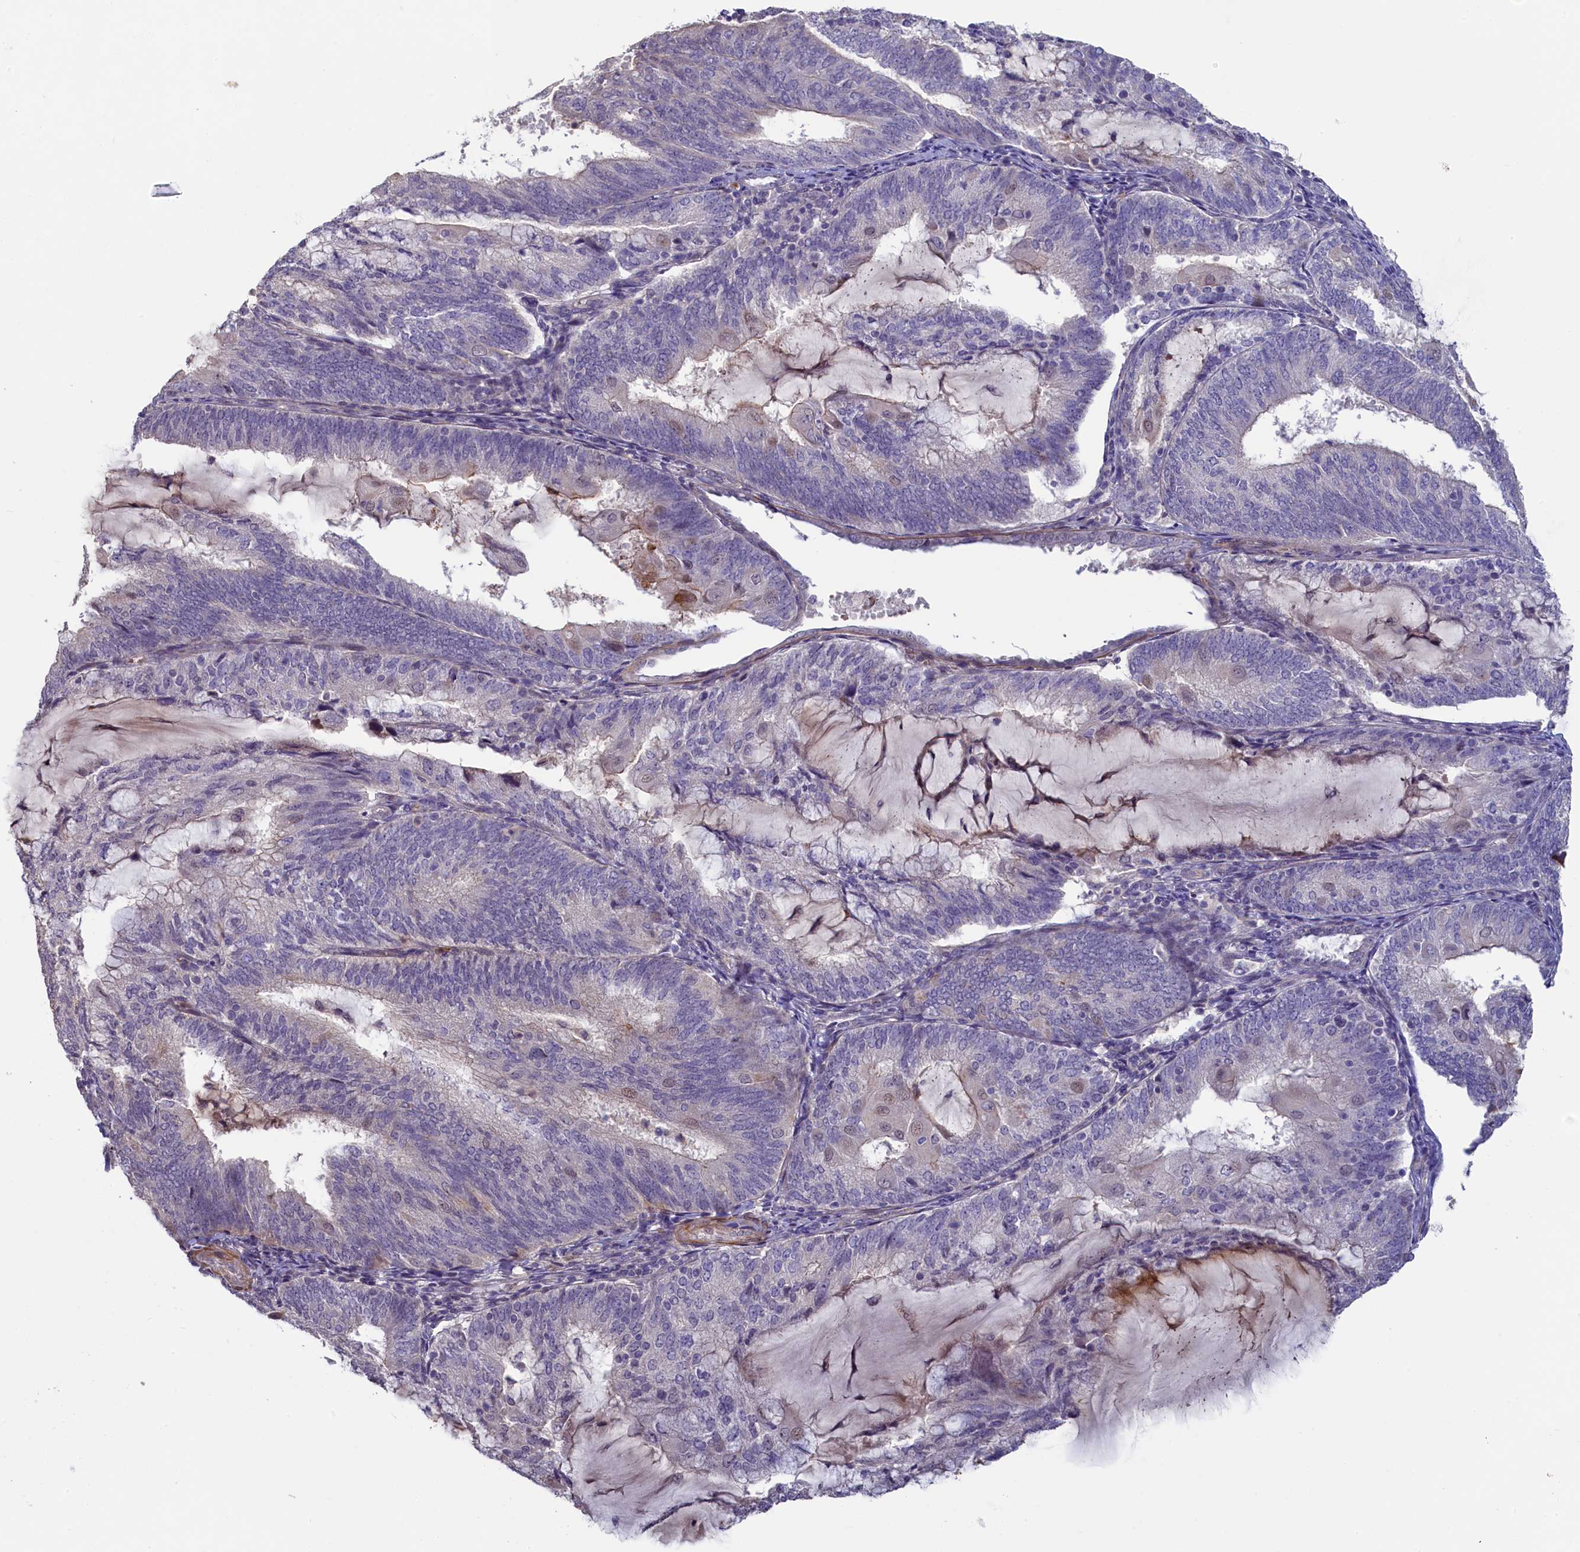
{"staining": {"intensity": "negative", "quantity": "none", "location": "none"}, "tissue": "endometrial cancer", "cell_type": "Tumor cells", "image_type": "cancer", "snomed": [{"axis": "morphology", "description": "Adenocarcinoma, NOS"}, {"axis": "topography", "description": "Endometrium"}], "caption": "Tumor cells are negative for protein expression in human endometrial cancer.", "gene": "MYO16", "patient": {"sex": "female", "age": 81}}